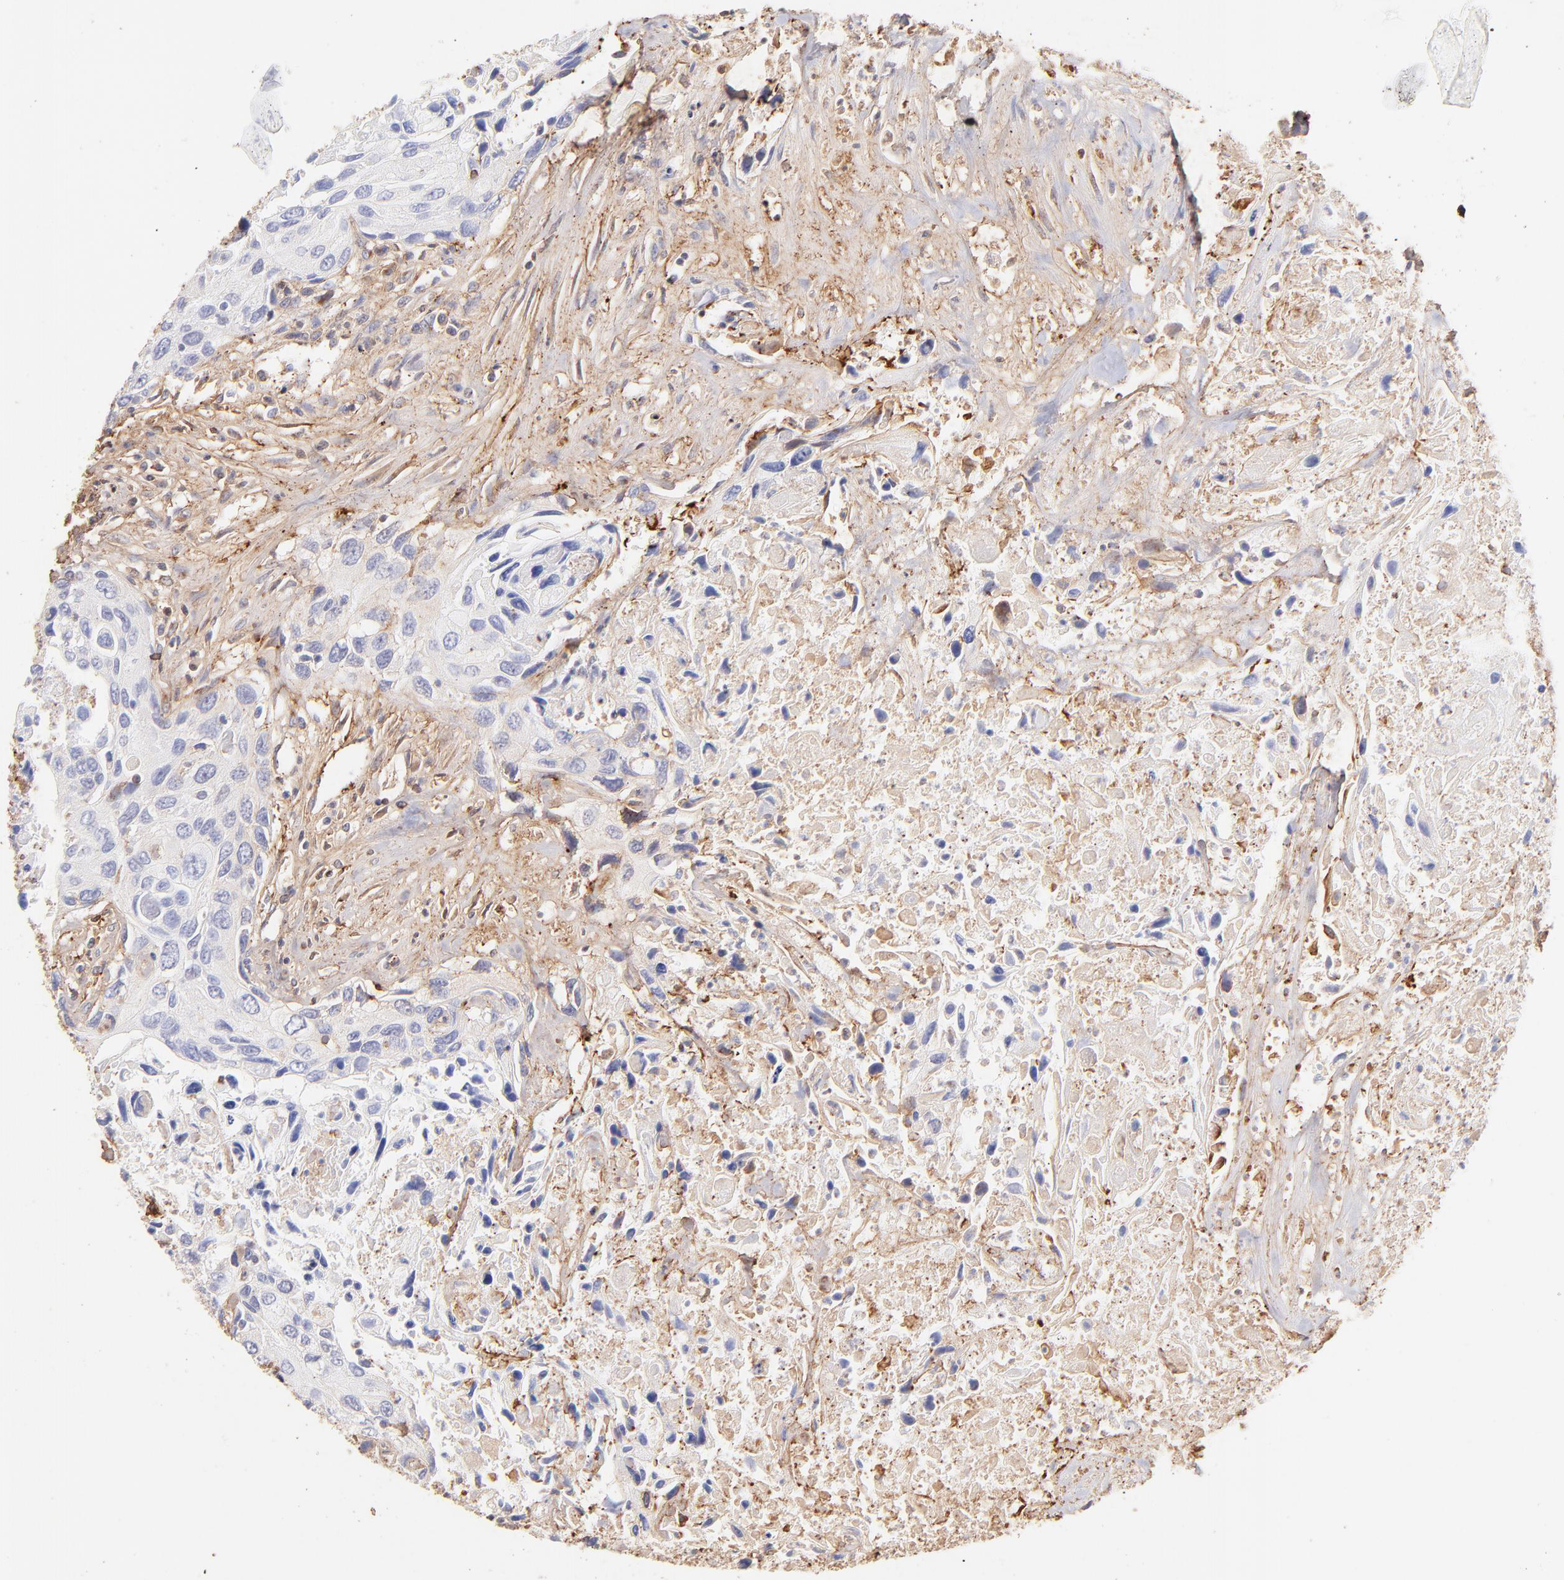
{"staining": {"intensity": "negative", "quantity": "none", "location": "none"}, "tissue": "urothelial cancer", "cell_type": "Tumor cells", "image_type": "cancer", "snomed": [{"axis": "morphology", "description": "Urothelial carcinoma, High grade"}, {"axis": "topography", "description": "Urinary bladder"}], "caption": "This is a micrograph of immunohistochemistry staining of urothelial cancer, which shows no expression in tumor cells.", "gene": "BGN", "patient": {"sex": "male", "age": 71}}